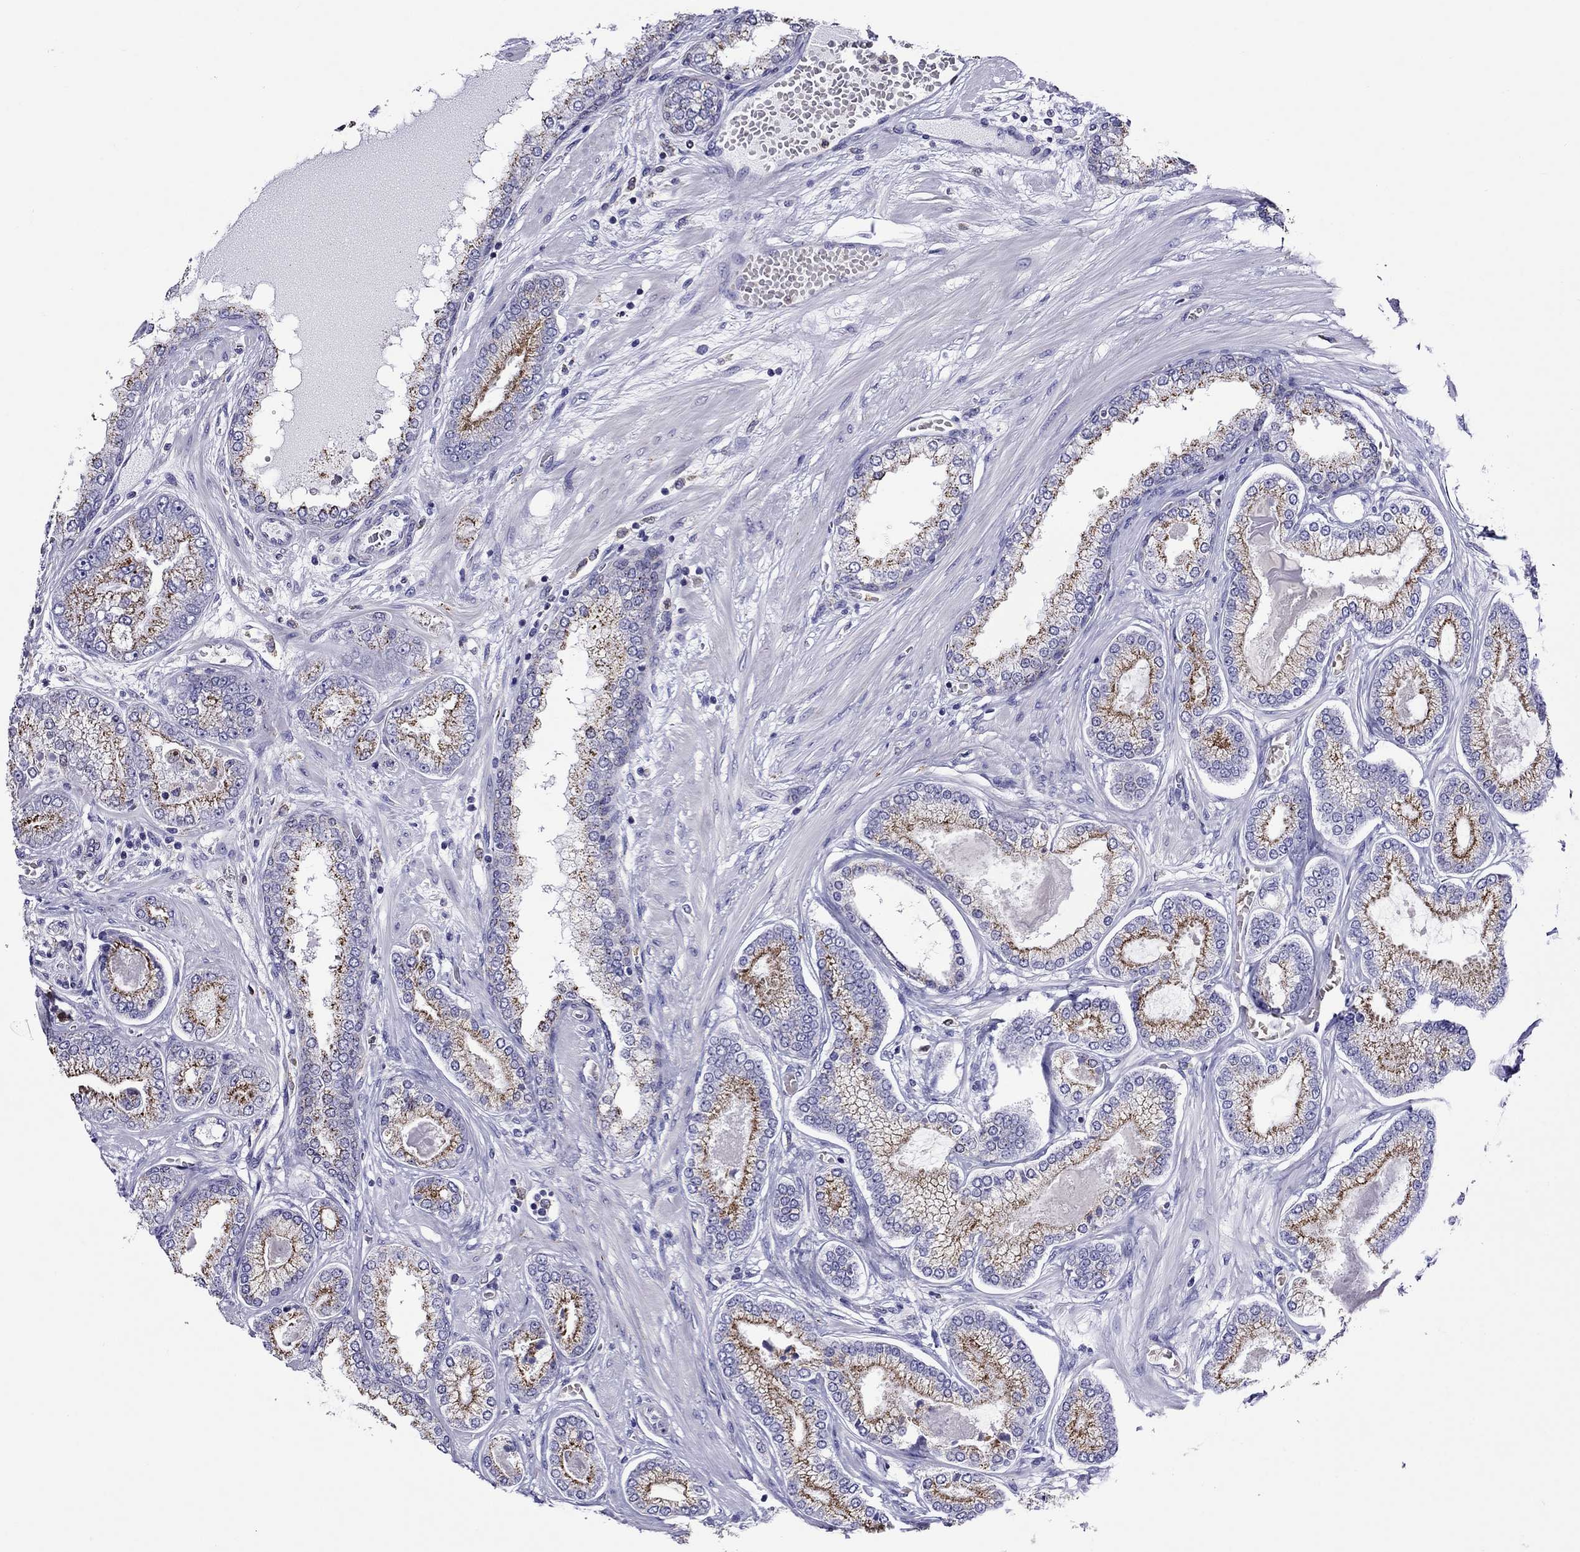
{"staining": {"intensity": "moderate", "quantity": "25%-75%", "location": "cytoplasmic/membranous"}, "tissue": "prostate cancer", "cell_type": "Tumor cells", "image_type": "cancer", "snomed": [{"axis": "morphology", "description": "Adenocarcinoma, Low grade"}, {"axis": "topography", "description": "Prostate"}], "caption": "Immunohistochemical staining of human prostate cancer (adenocarcinoma (low-grade)) shows medium levels of moderate cytoplasmic/membranous protein positivity in approximately 25%-75% of tumor cells. (DAB (3,3'-diaminobenzidine) IHC, brown staining for protein, blue staining for nuclei).", "gene": "SCG2", "patient": {"sex": "male", "age": 57}}